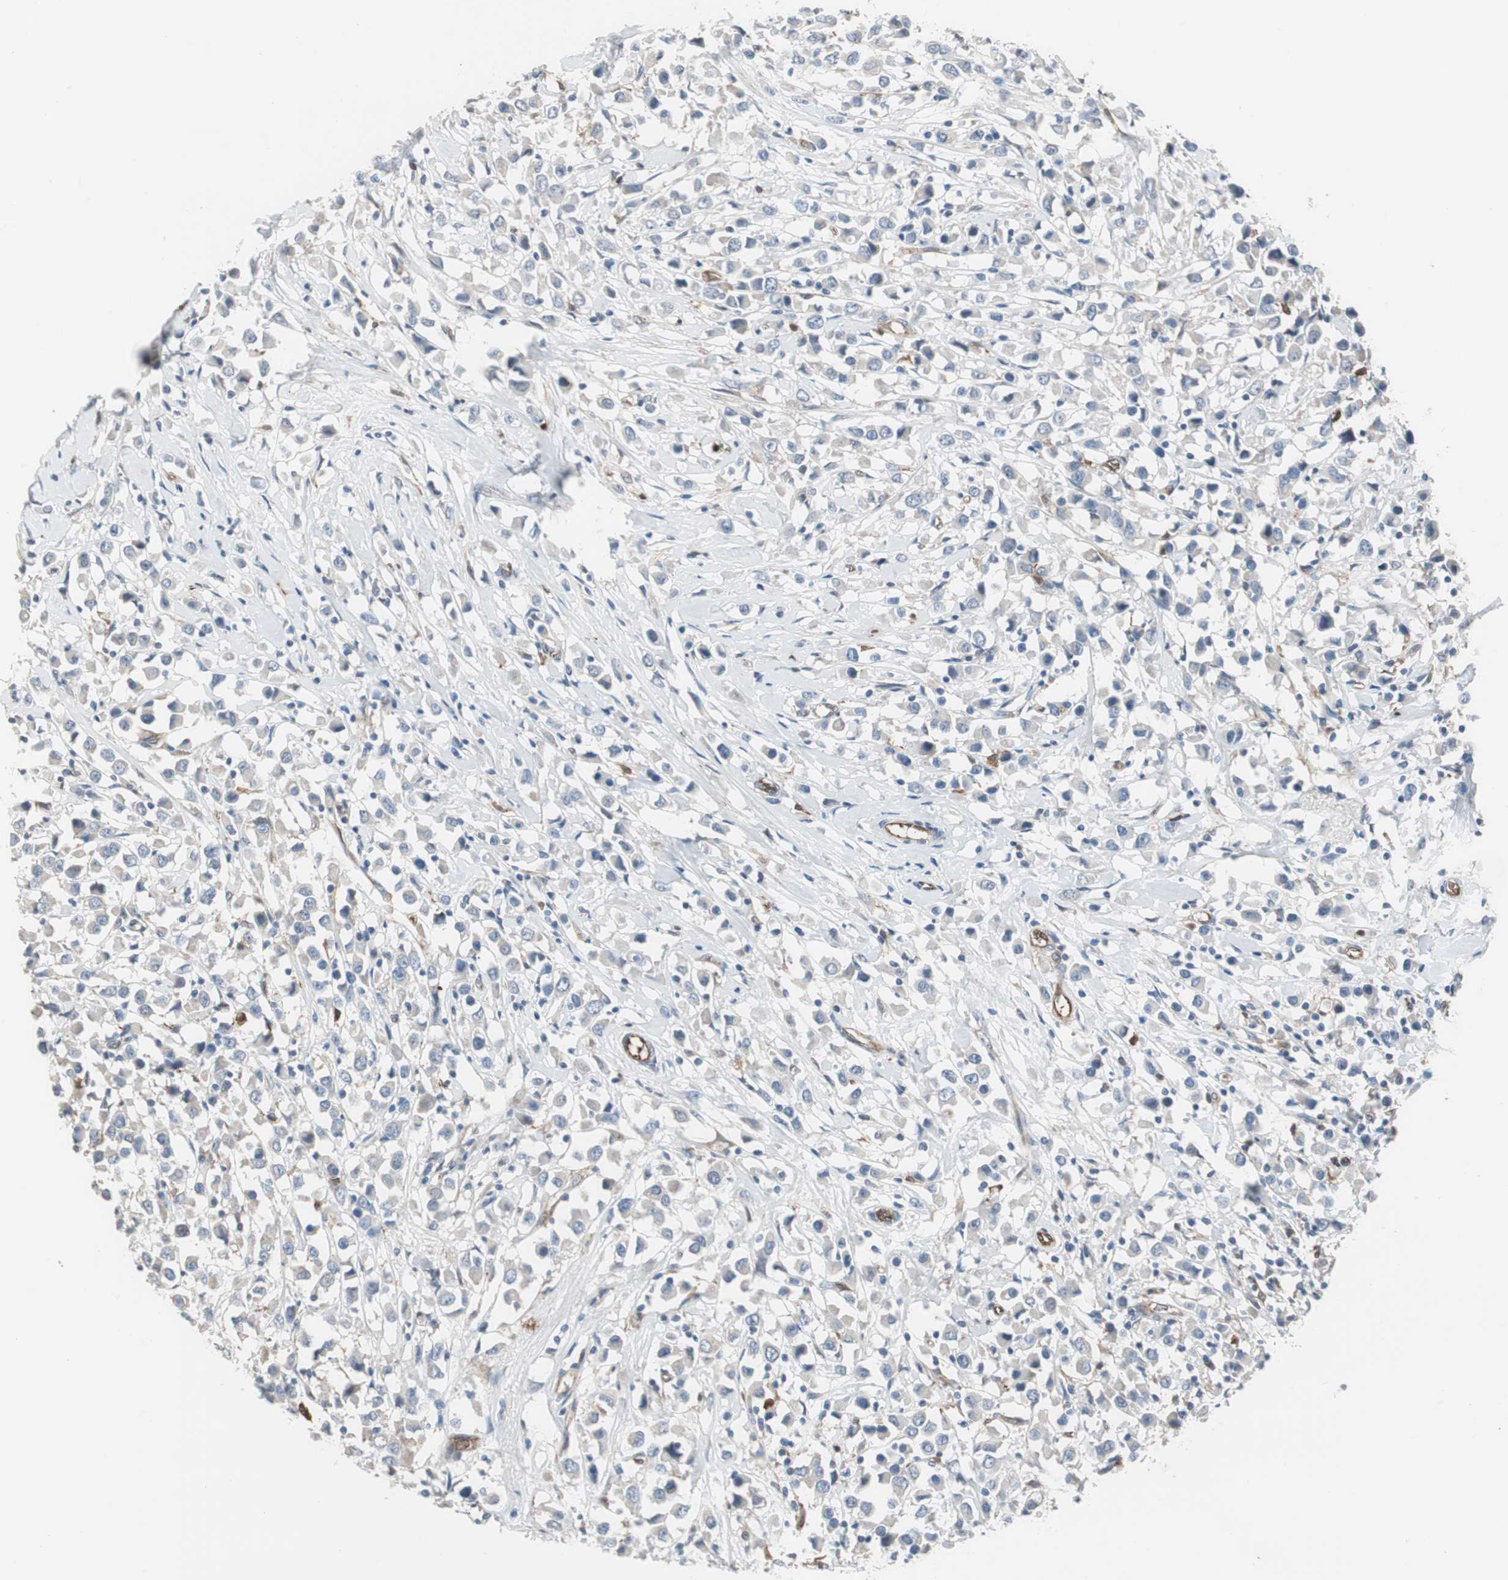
{"staining": {"intensity": "negative", "quantity": "none", "location": "none"}, "tissue": "breast cancer", "cell_type": "Tumor cells", "image_type": "cancer", "snomed": [{"axis": "morphology", "description": "Duct carcinoma"}, {"axis": "topography", "description": "Breast"}], "caption": "Immunohistochemical staining of breast cancer (intraductal carcinoma) reveals no significant positivity in tumor cells. Nuclei are stained in blue.", "gene": "SWAP70", "patient": {"sex": "female", "age": 61}}